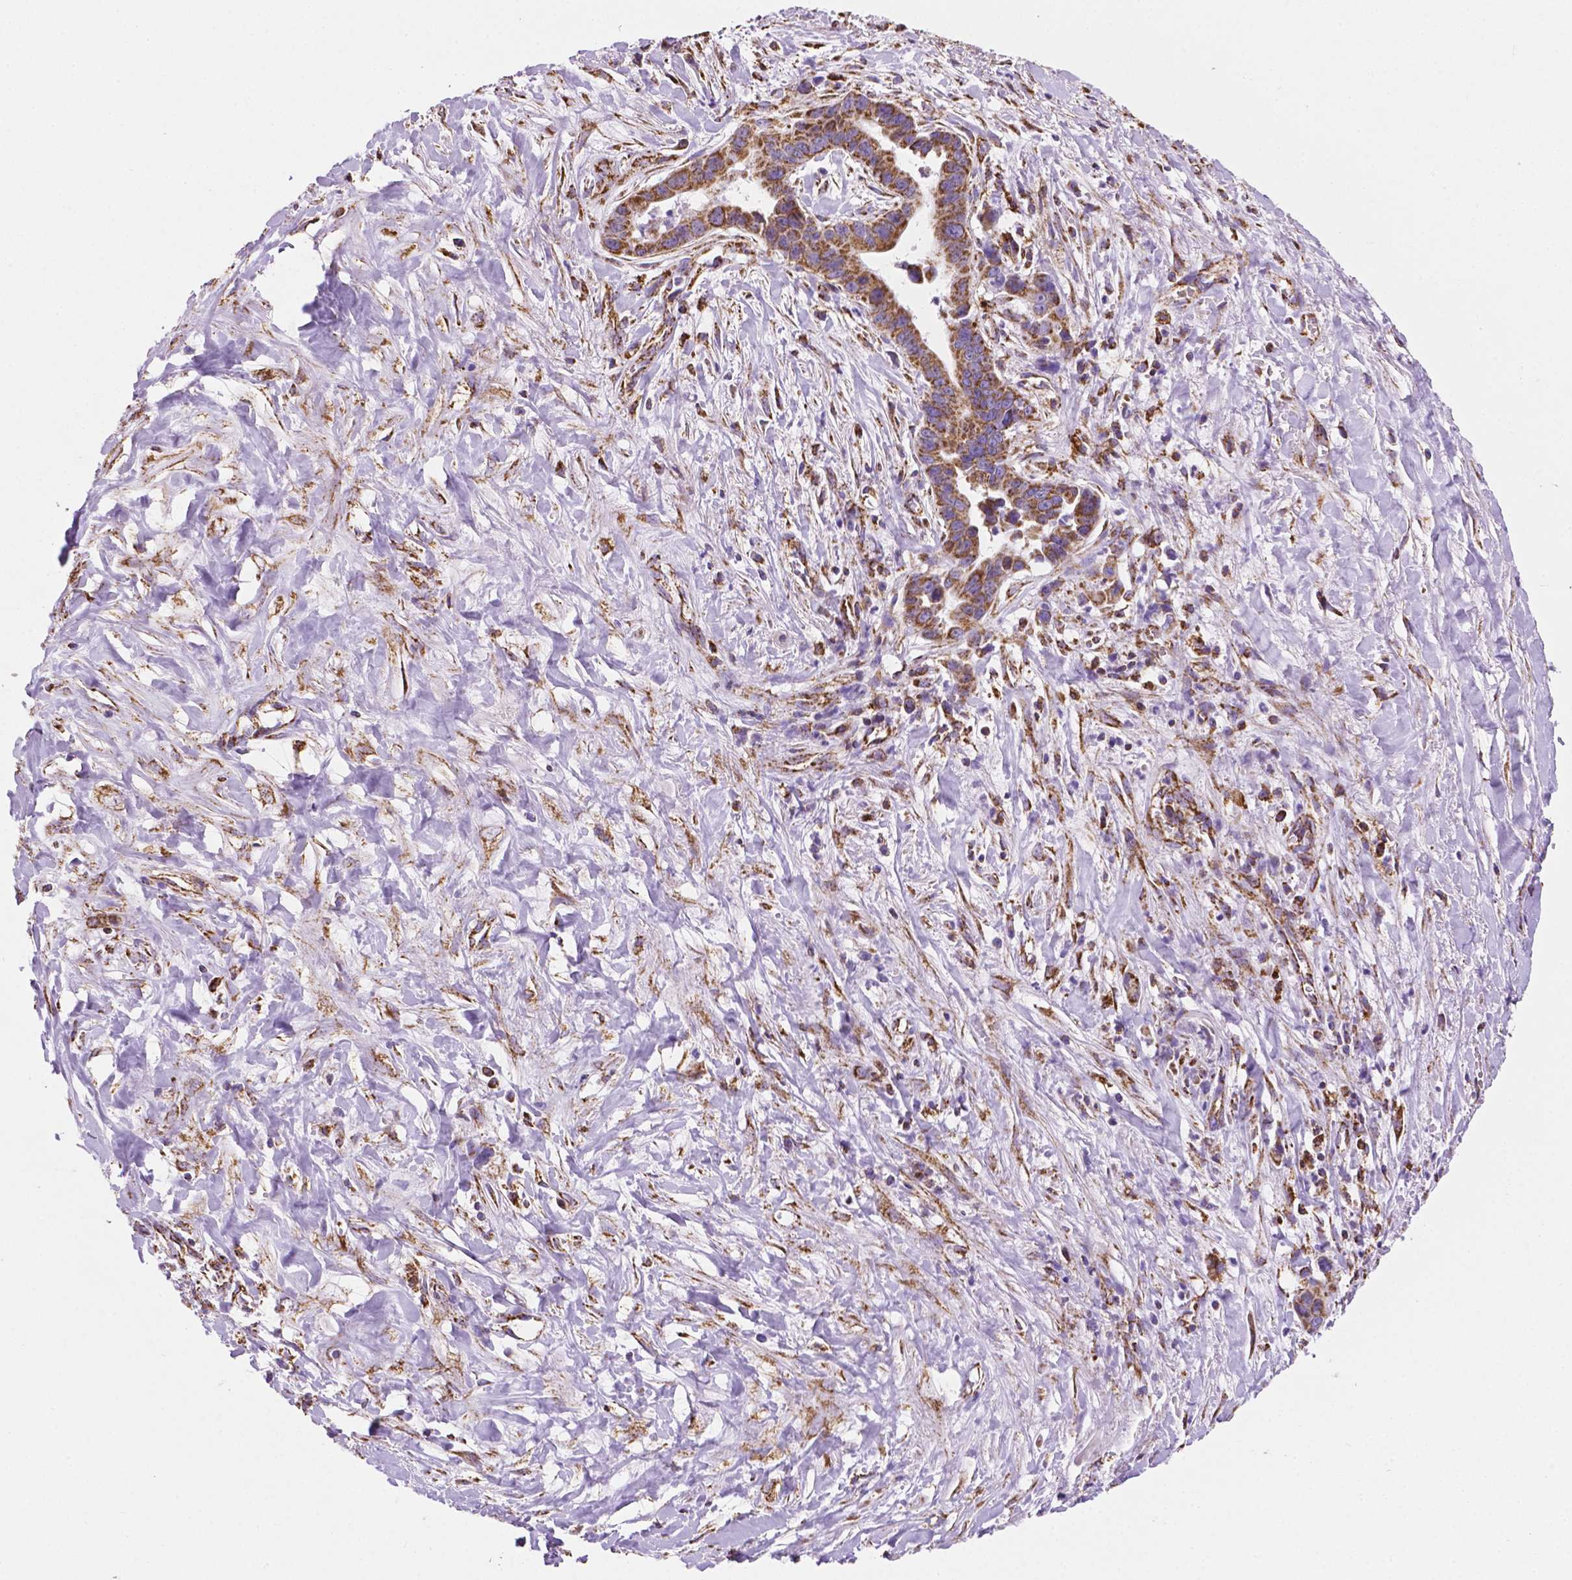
{"staining": {"intensity": "moderate", "quantity": ">75%", "location": "cytoplasmic/membranous"}, "tissue": "liver cancer", "cell_type": "Tumor cells", "image_type": "cancer", "snomed": [{"axis": "morphology", "description": "Cholangiocarcinoma"}, {"axis": "topography", "description": "Liver"}], "caption": "Immunohistochemistry micrograph of human liver cholangiocarcinoma stained for a protein (brown), which exhibits medium levels of moderate cytoplasmic/membranous staining in about >75% of tumor cells.", "gene": "RMDN3", "patient": {"sex": "female", "age": 79}}